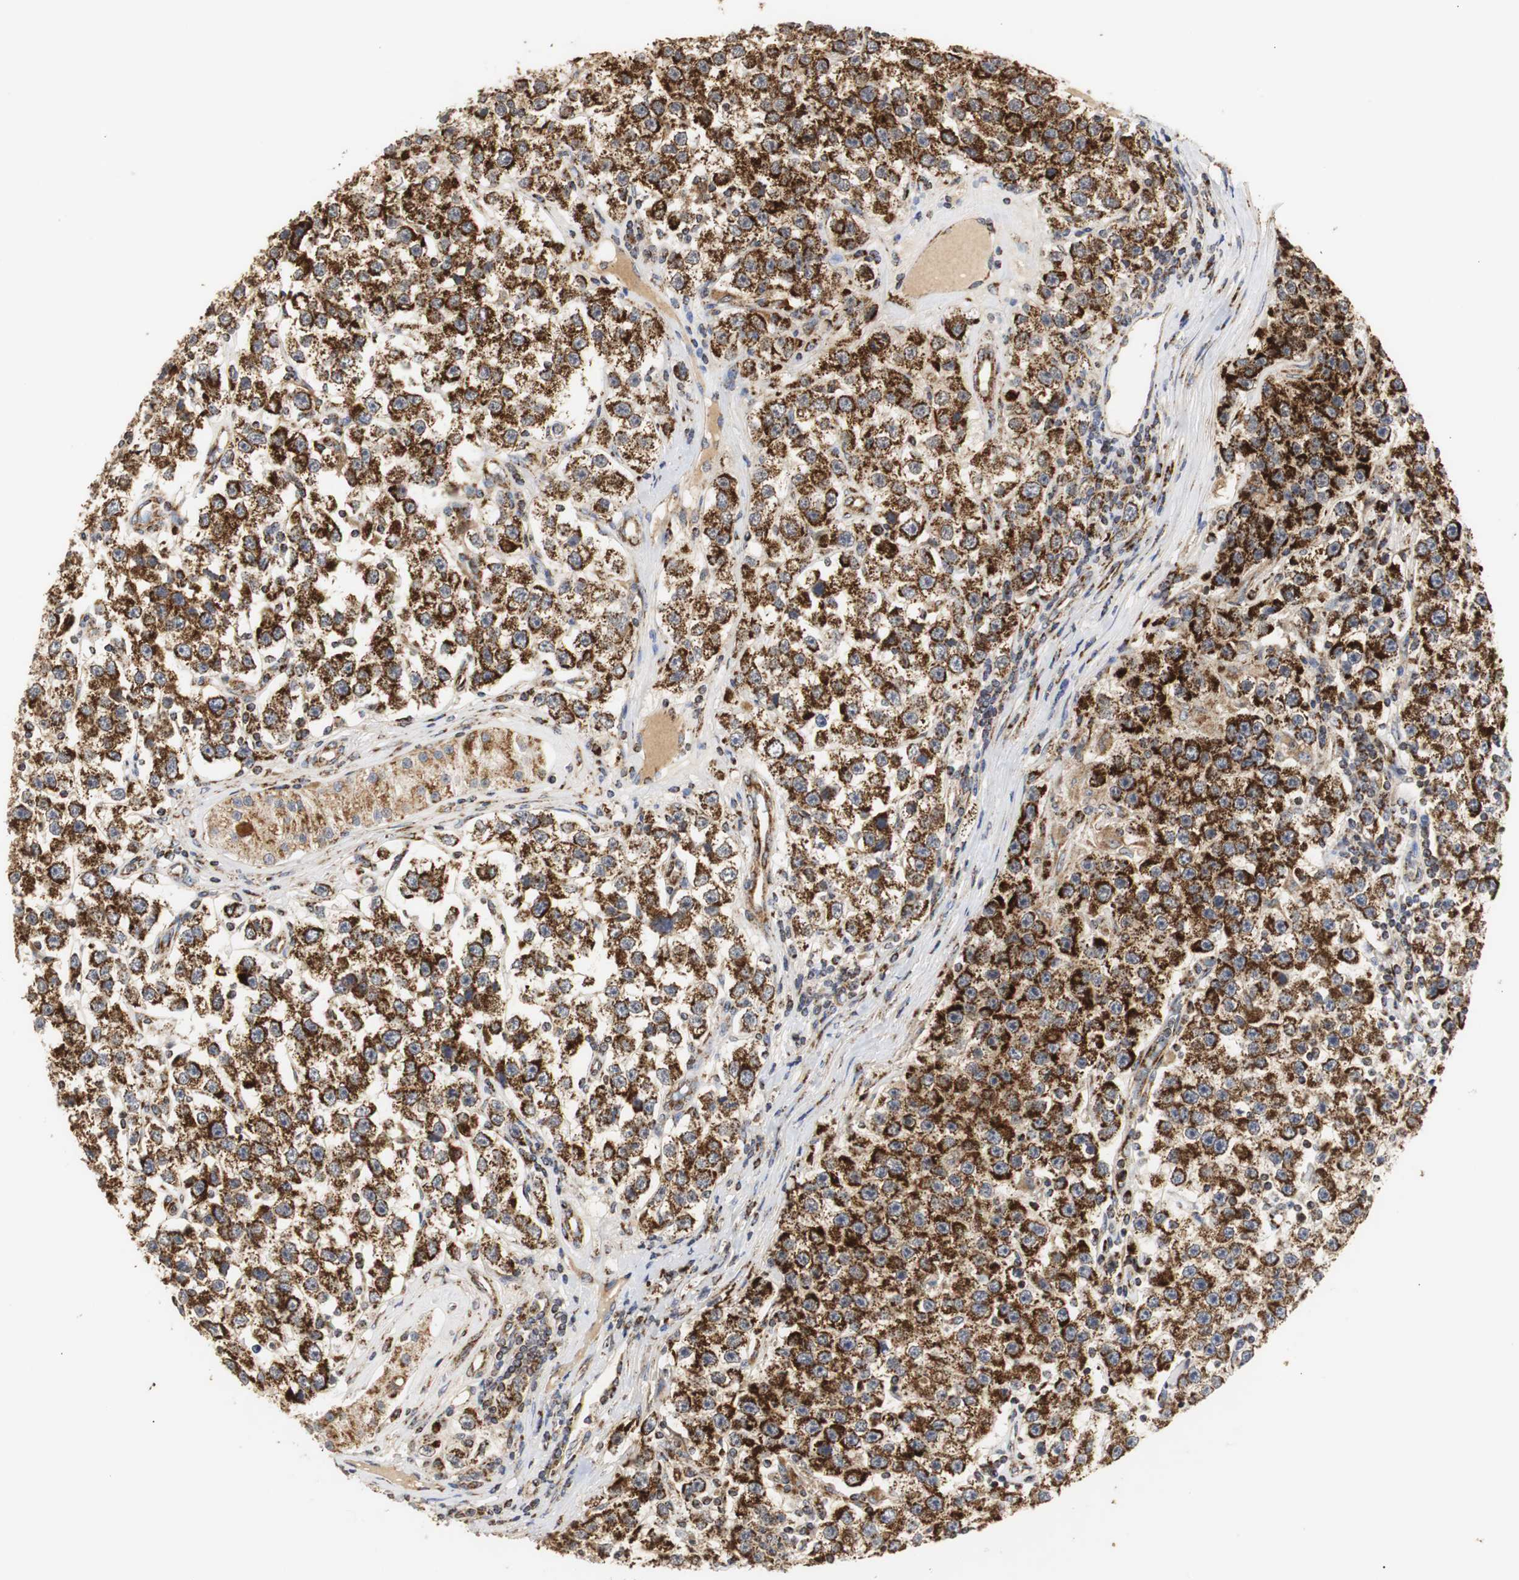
{"staining": {"intensity": "strong", "quantity": ">75%", "location": "cytoplasmic/membranous"}, "tissue": "testis cancer", "cell_type": "Tumor cells", "image_type": "cancer", "snomed": [{"axis": "morphology", "description": "Seminoma, NOS"}, {"axis": "topography", "description": "Testis"}], "caption": "This histopathology image reveals IHC staining of testis cancer (seminoma), with high strong cytoplasmic/membranous expression in about >75% of tumor cells.", "gene": "HSD17B10", "patient": {"sex": "male", "age": 52}}